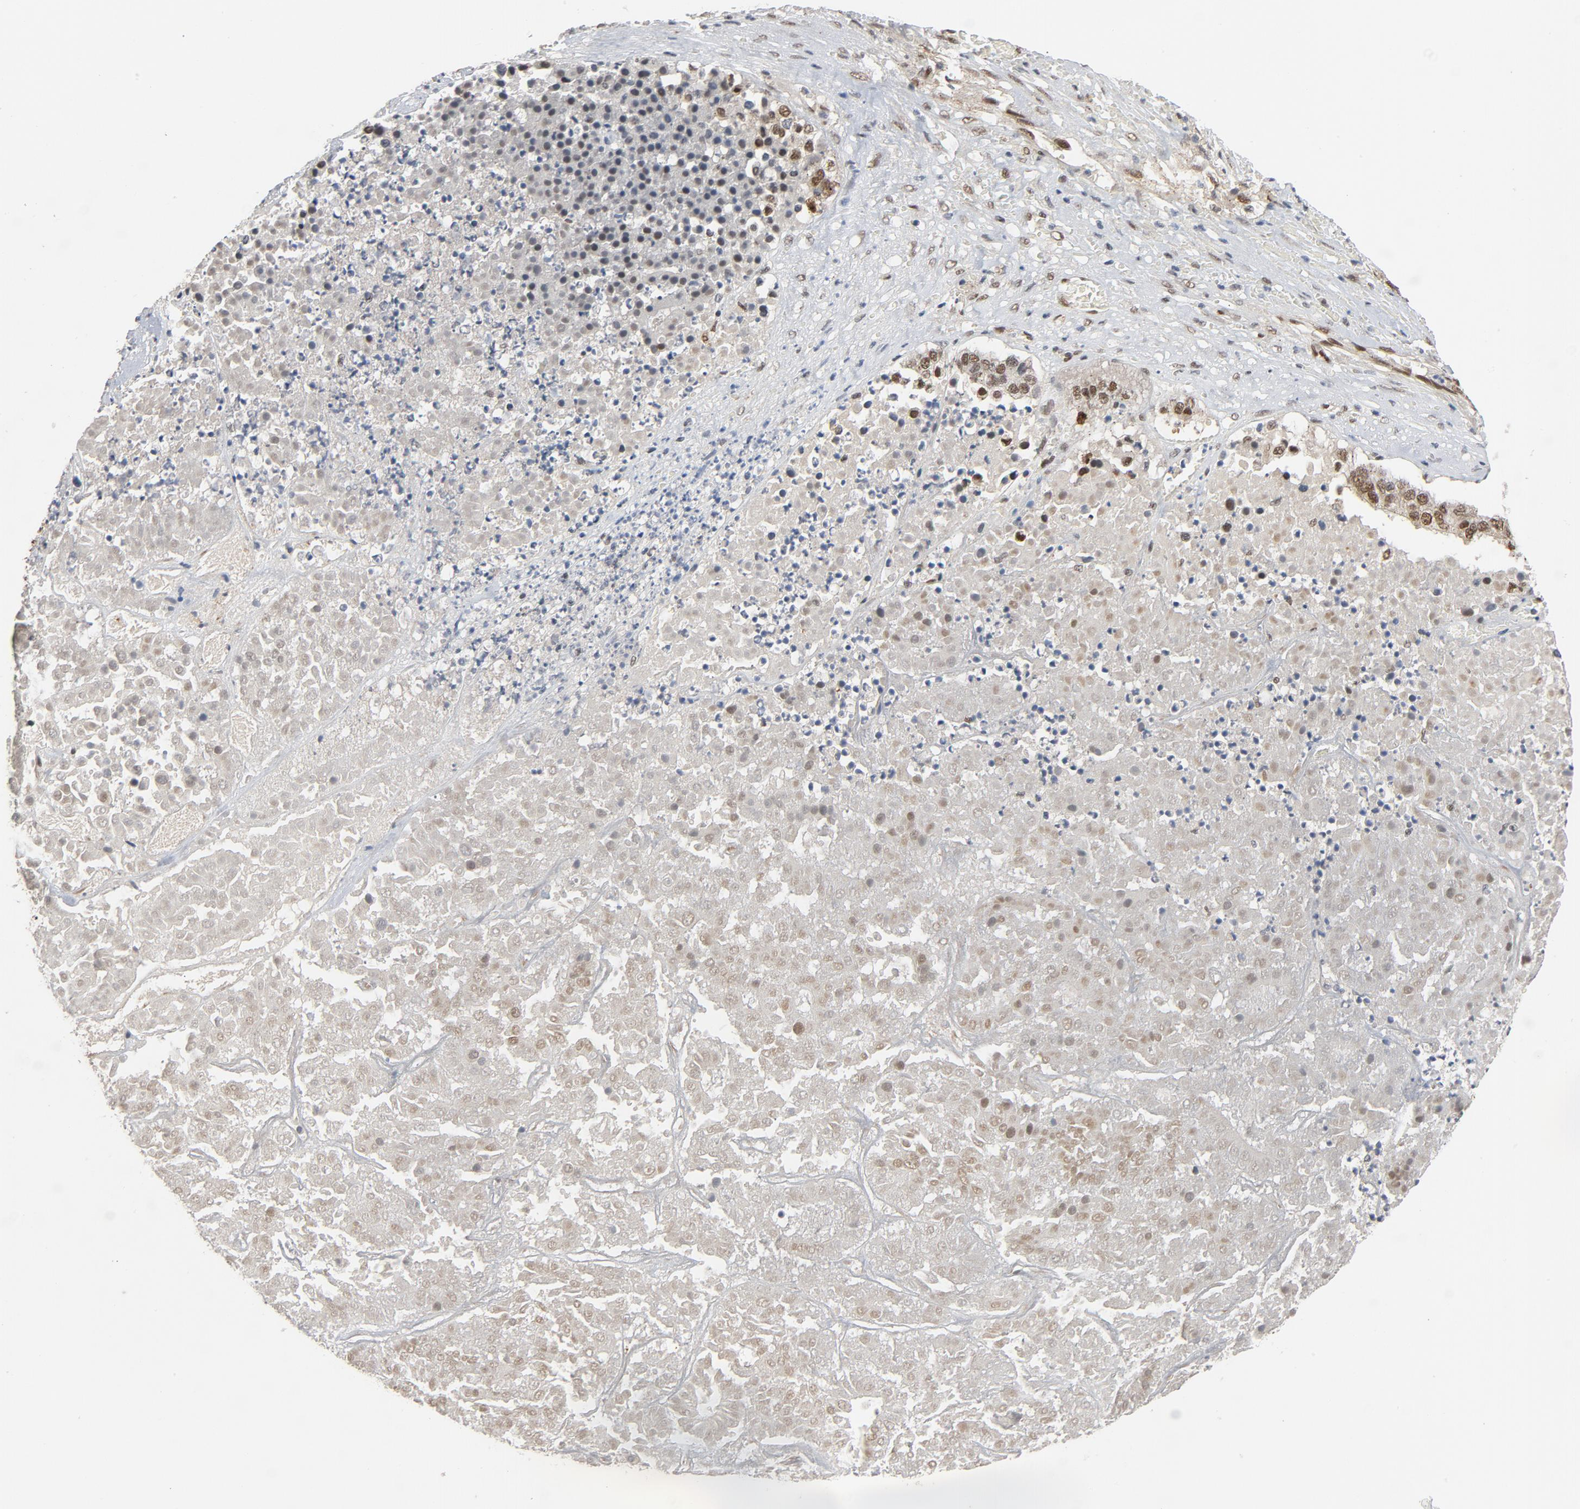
{"staining": {"intensity": "moderate", "quantity": ">75%", "location": "nuclear"}, "tissue": "pancreatic cancer", "cell_type": "Tumor cells", "image_type": "cancer", "snomed": [{"axis": "morphology", "description": "Adenocarcinoma, NOS"}, {"axis": "topography", "description": "Pancreas"}], "caption": "A high-resolution image shows immunohistochemistry staining of pancreatic cancer (adenocarcinoma), which exhibits moderate nuclear expression in approximately >75% of tumor cells.", "gene": "SMARCD1", "patient": {"sex": "male", "age": 50}}